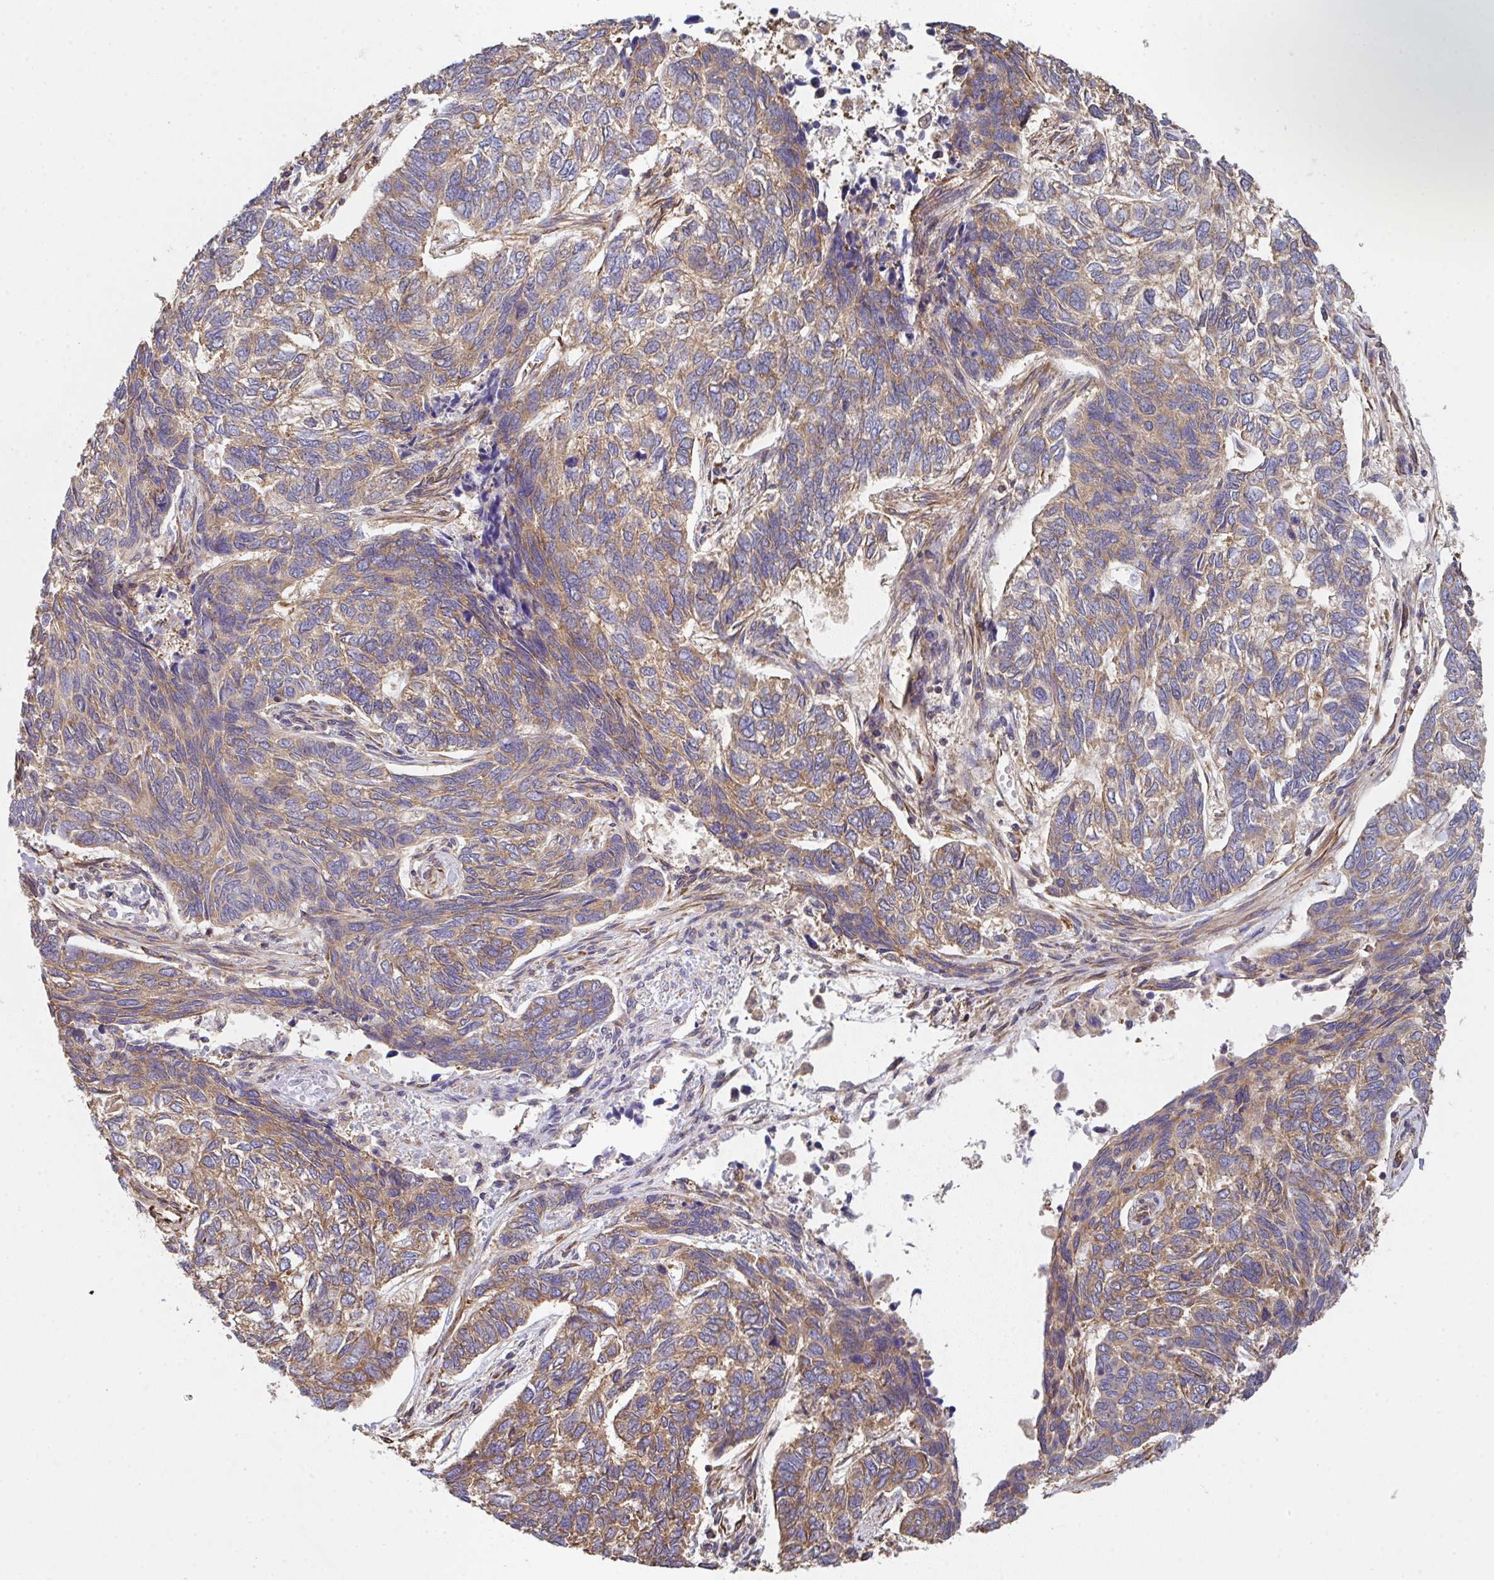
{"staining": {"intensity": "moderate", "quantity": ">75%", "location": "cytoplasmic/membranous"}, "tissue": "skin cancer", "cell_type": "Tumor cells", "image_type": "cancer", "snomed": [{"axis": "morphology", "description": "Basal cell carcinoma"}, {"axis": "topography", "description": "Skin"}], "caption": "About >75% of tumor cells in skin cancer (basal cell carcinoma) display moderate cytoplasmic/membranous protein expression as visualized by brown immunohistochemical staining.", "gene": "TMEM229A", "patient": {"sex": "female", "age": 65}}